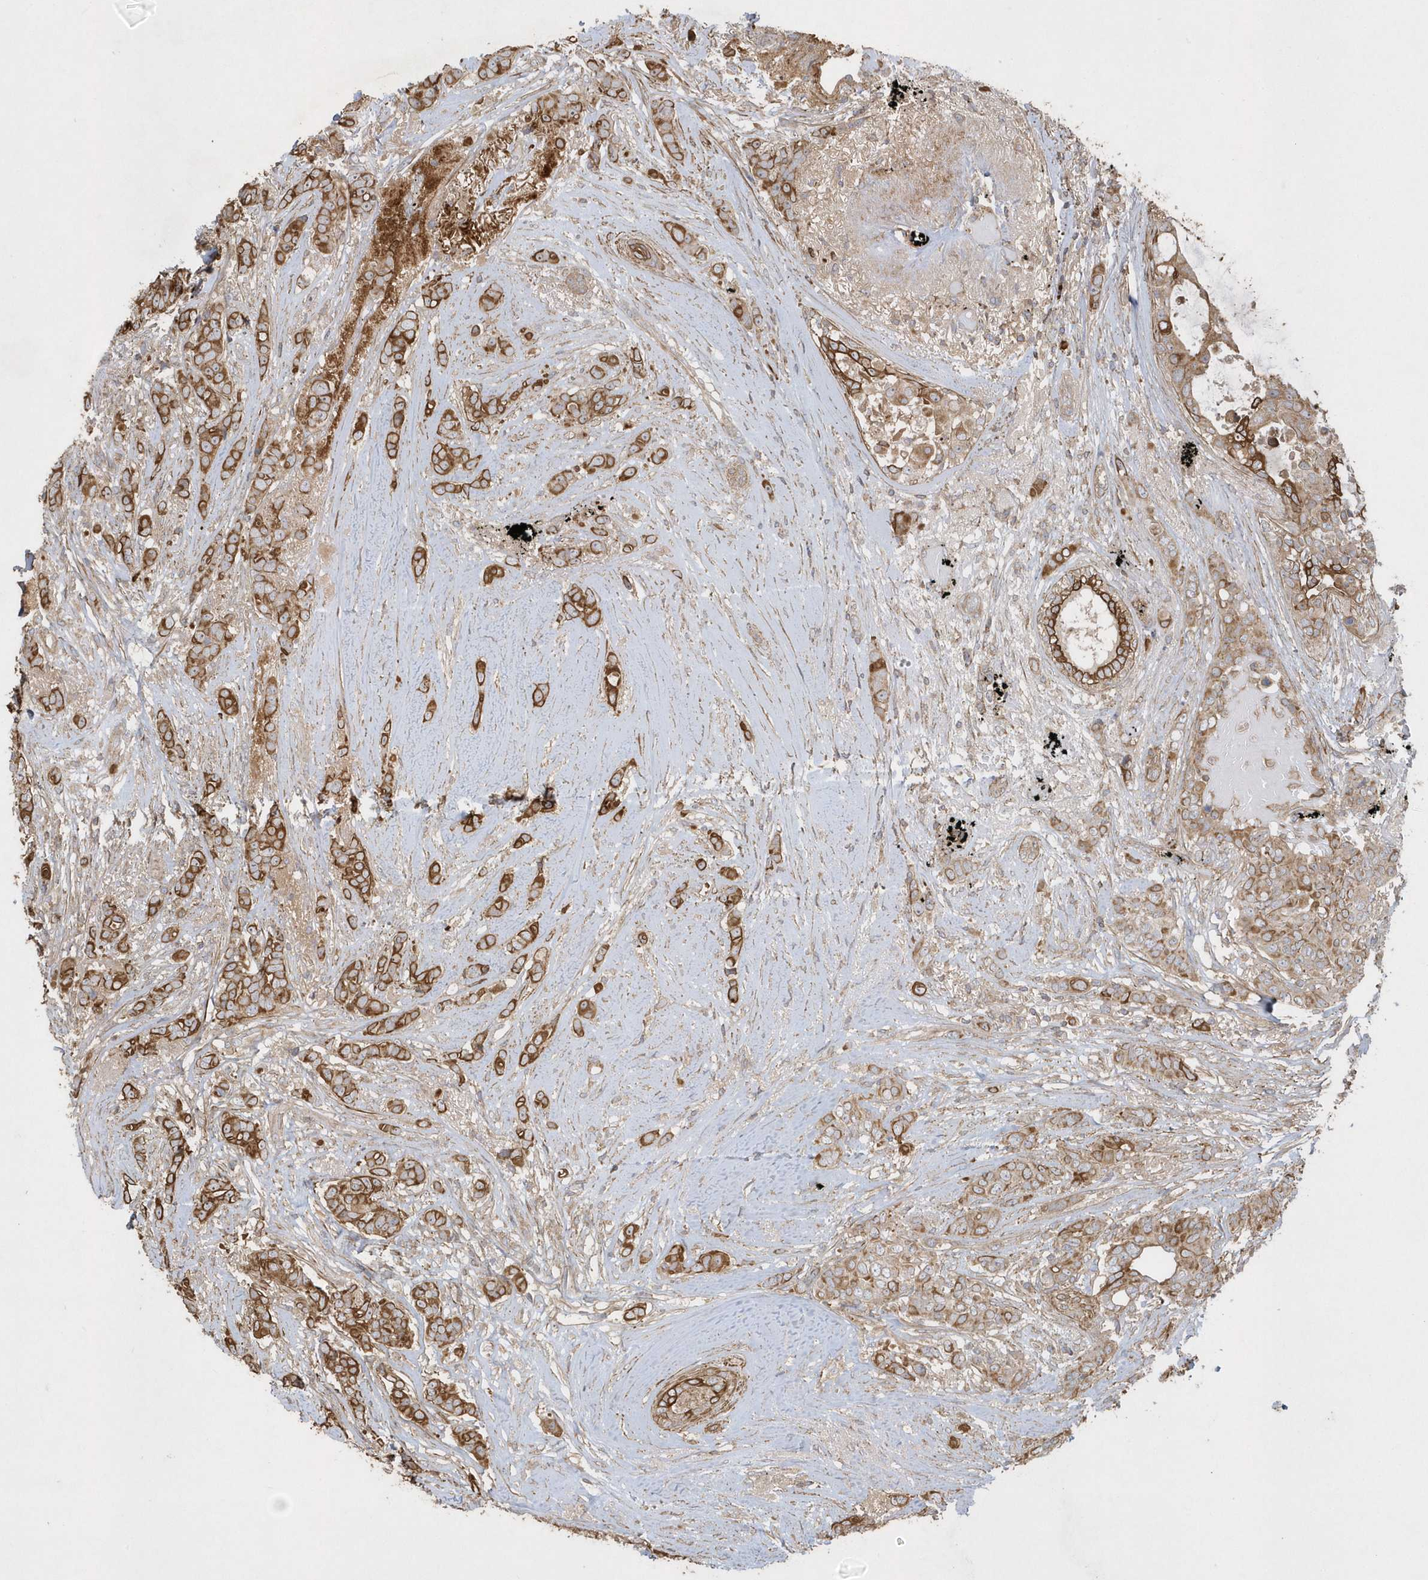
{"staining": {"intensity": "strong", "quantity": "25%-75%", "location": "cytoplasmic/membranous"}, "tissue": "breast cancer", "cell_type": "Tumor cells", "image_type": "cancer", "snomed": [{"axis": "morphology", "description": "Lobular carcinoma"}, {"axis": "topography", "description": "Breast"}], "caption": "Protein expression analysis of breast lobular carcinoma demonstrates strong cytoplasmic/membranous staining in approximately 25%-75% of tumor cells. (DAB = brown stain, brightfield microscopy at high magnification).", "gene": "SENP8", "patient": {"sex": "female", "age": 51}}